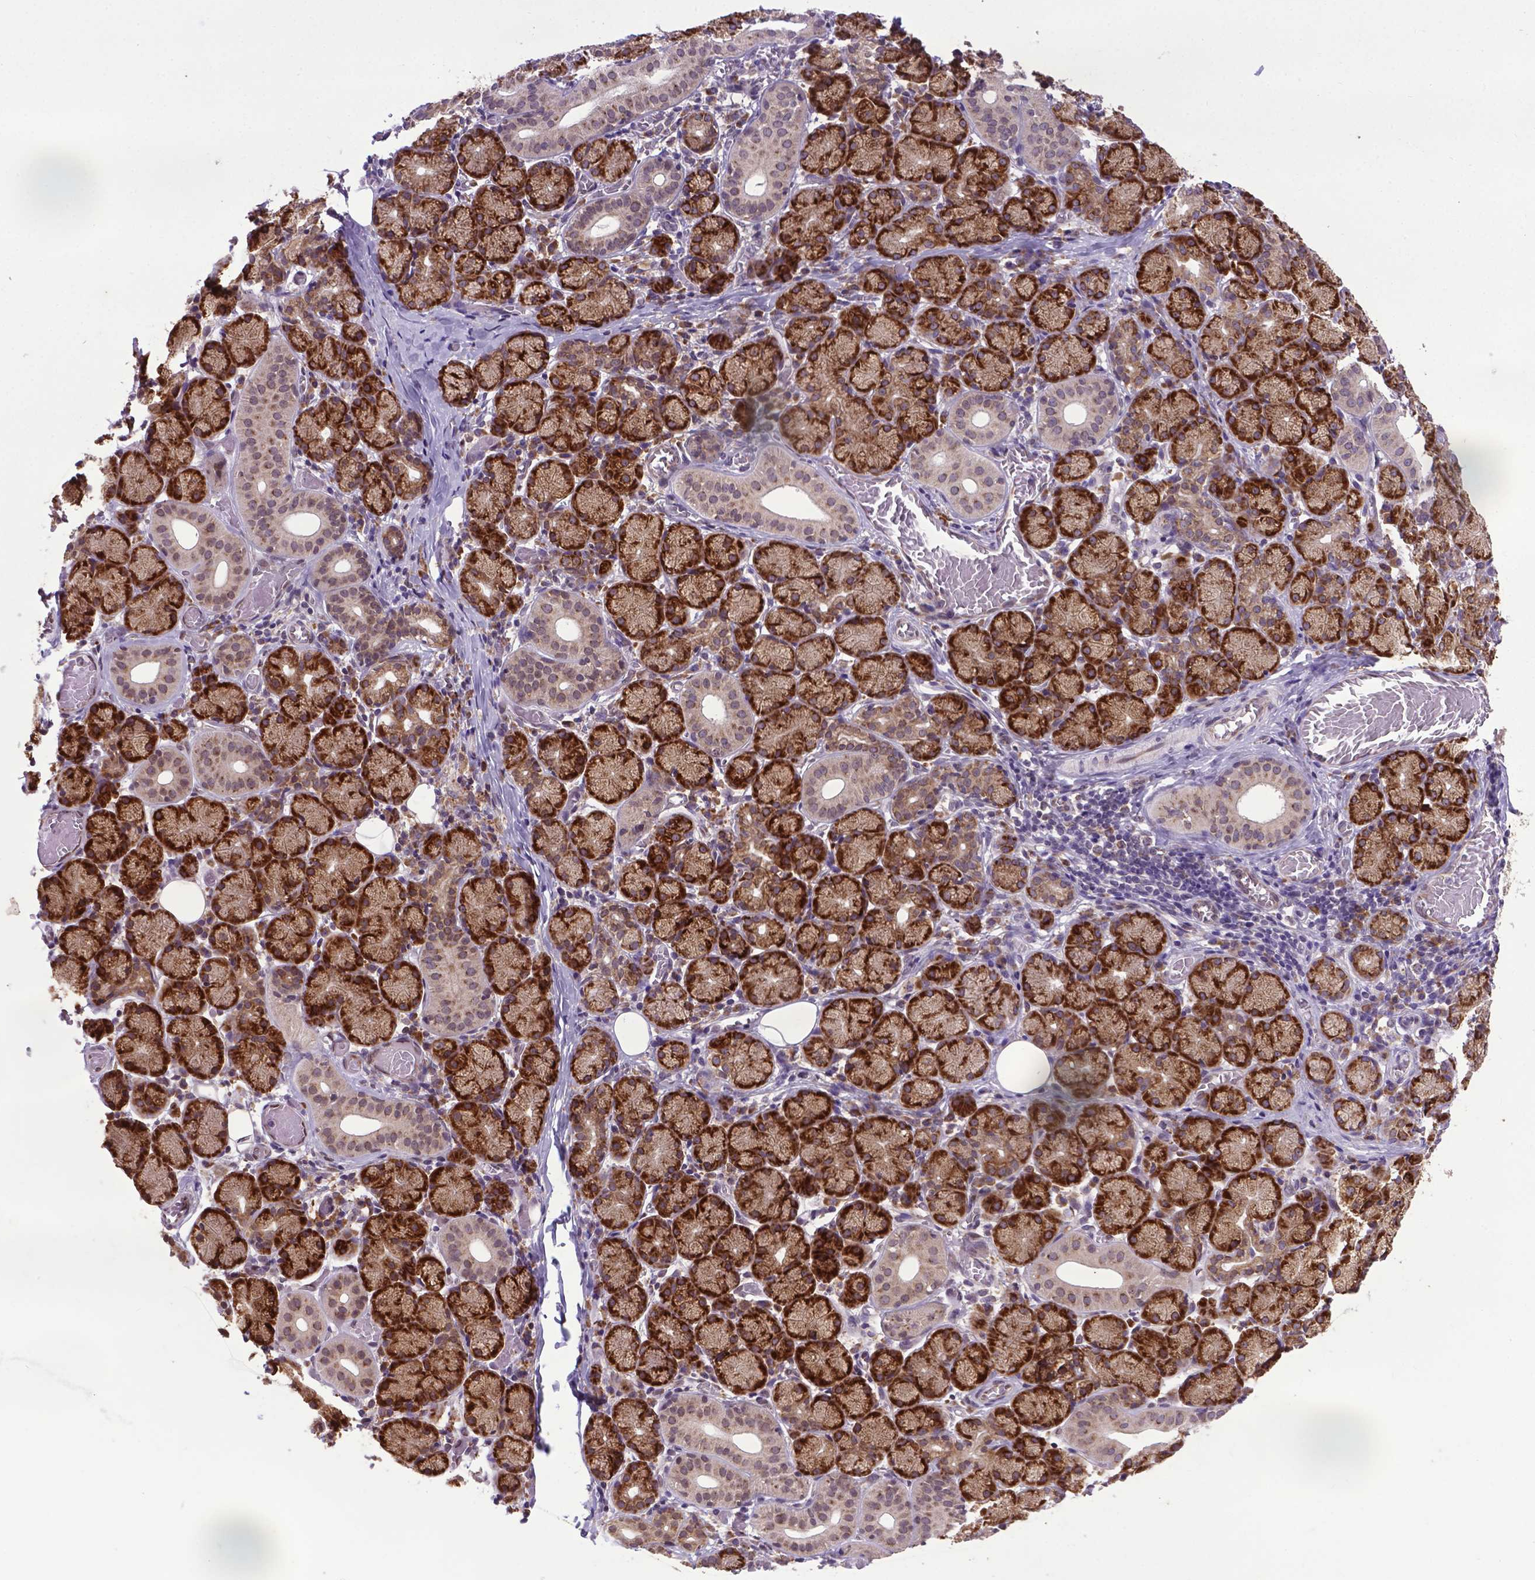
{"staining": {"intensity": "strong", "quantity": ">75%", "location": "cytoplasmic/membranous"}, "tissue": "salivary gland", "cell_type": "Glandular cells", "image_type": "normal", "snomed": [{"axis": "morphology", "description": "Normal tissue, NOS"}, {"axis": "topography", "description": "Salivary gland"}, {"axis": "topography", "description": "Peripheral nerve tissue"}], "caption": "This micrograph shows IHC staining of unremarkable salivary gland, with high strong cytoplasmic/membranous positivity in about >75% of glandular cells.", "gene": "ENSG00000269590", "patient": {"sex": "female", "age": 24}}